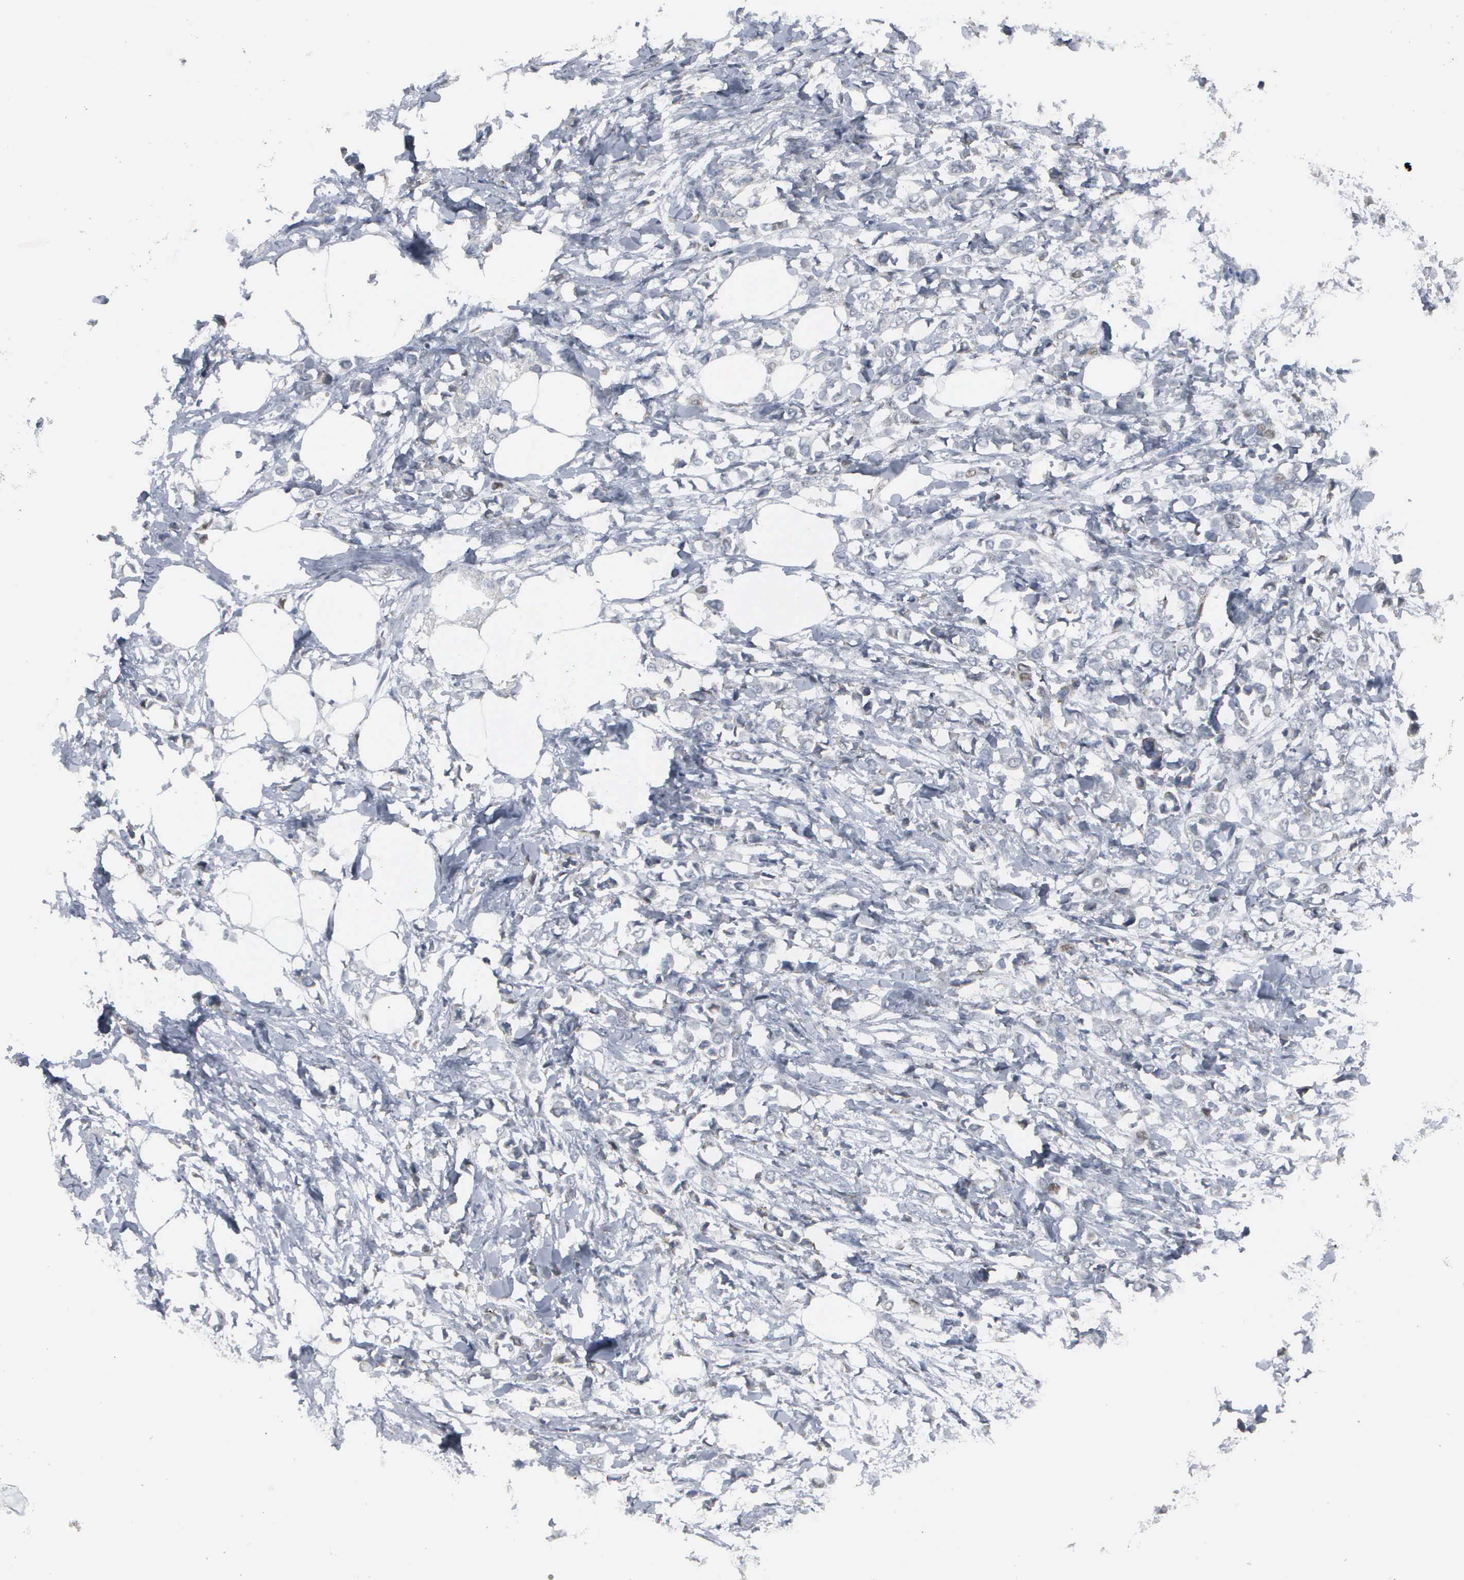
{"staining": {"intensity": "negative", "quantity": "none", "location": "none"}, "tissue": "breast cancer", "cell_type": "Tumor cells", "image_type": "cancer", "snomed": [{"axis": "morphology", "description": "Lobular carcinoma"}, {"axis": "topography", "description": "Breast"}], "caption": "IHC image of neoplastic tissue: breast cancer (lobular carcinoma) stained with DAB (3,3'-diaminobenzidine) demonstrates no significant protein positivity in tumor cells.", "gene": "CCND3", "patient": {"sex": "female", "age": 51}}